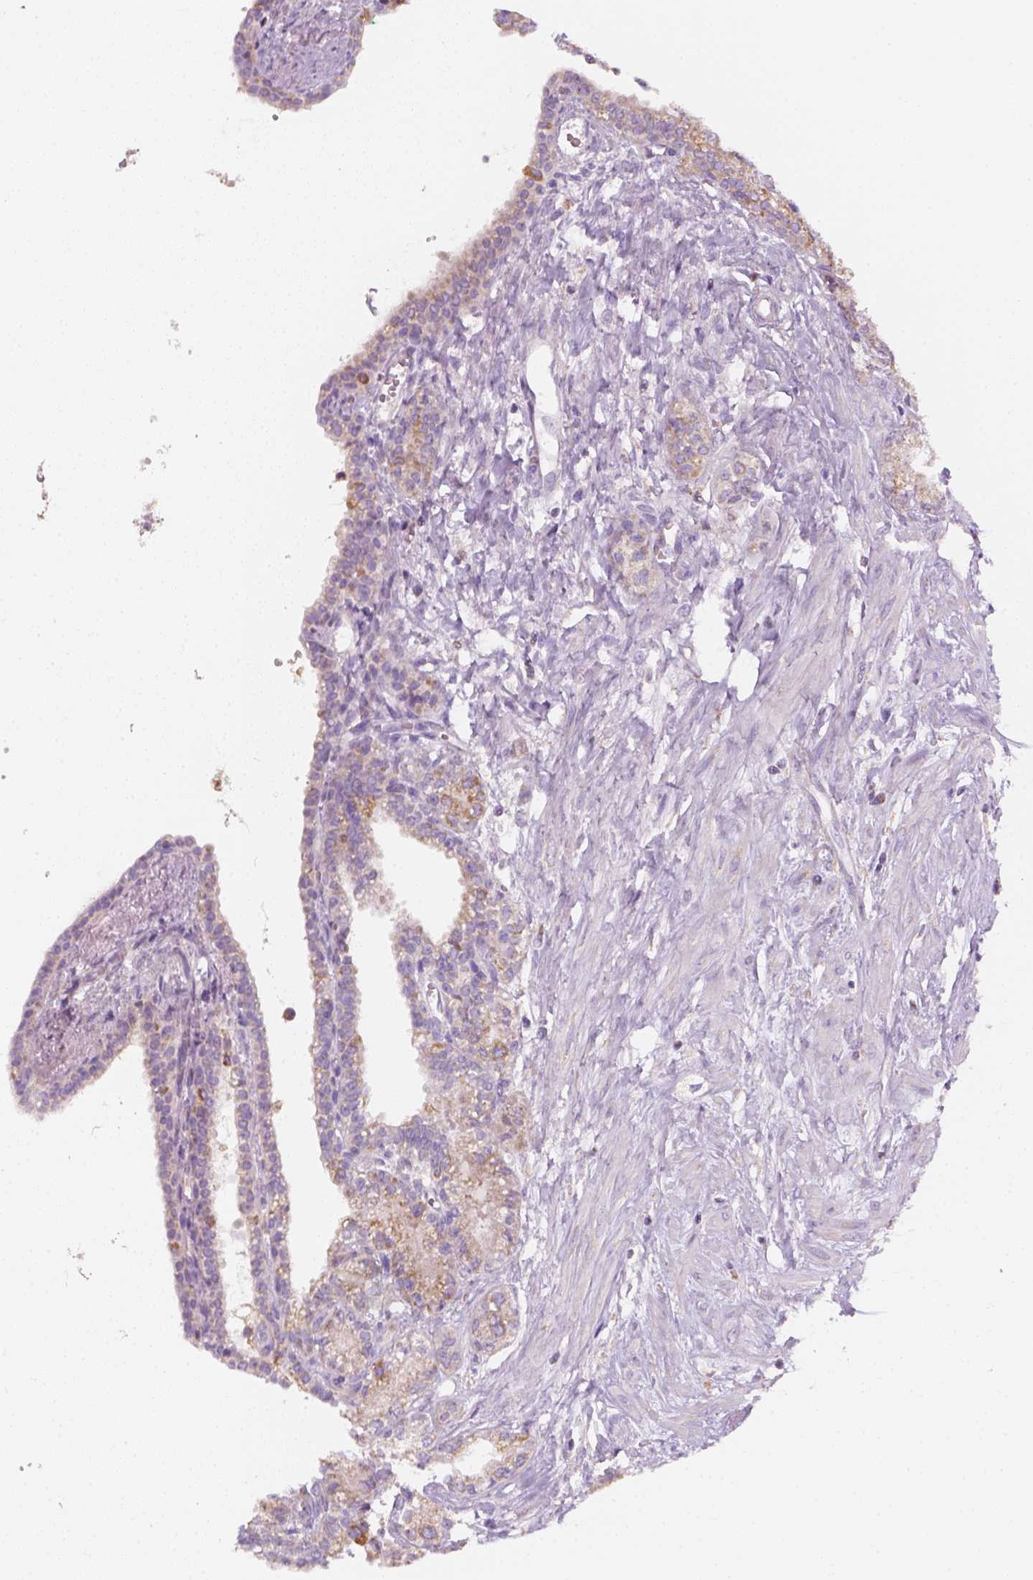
{"staining": {"intensity": "weak", "quantity": "<25%", "location": "cytoplasmic/membranous"}, "tissue": "seminal vesicle", "cell_type": "Glandular cells", "image_type": "normal", "snomed": [{"axis": "morphology", "description": "Normal tissue, NOS"}, {"axis": "morphology", "description": "Urothelial carcinoma, NOS"}, {"axis": "topography", "description": "Urinary bladder"}, {"axis": "topography", "description": "Seminal veicle"}], "caption": "IHC of normal human seminal vesicle exhibits no staining in glandular cells.", "gene": "AWAT2", "patient": {"sex": "male", "age": 76}}